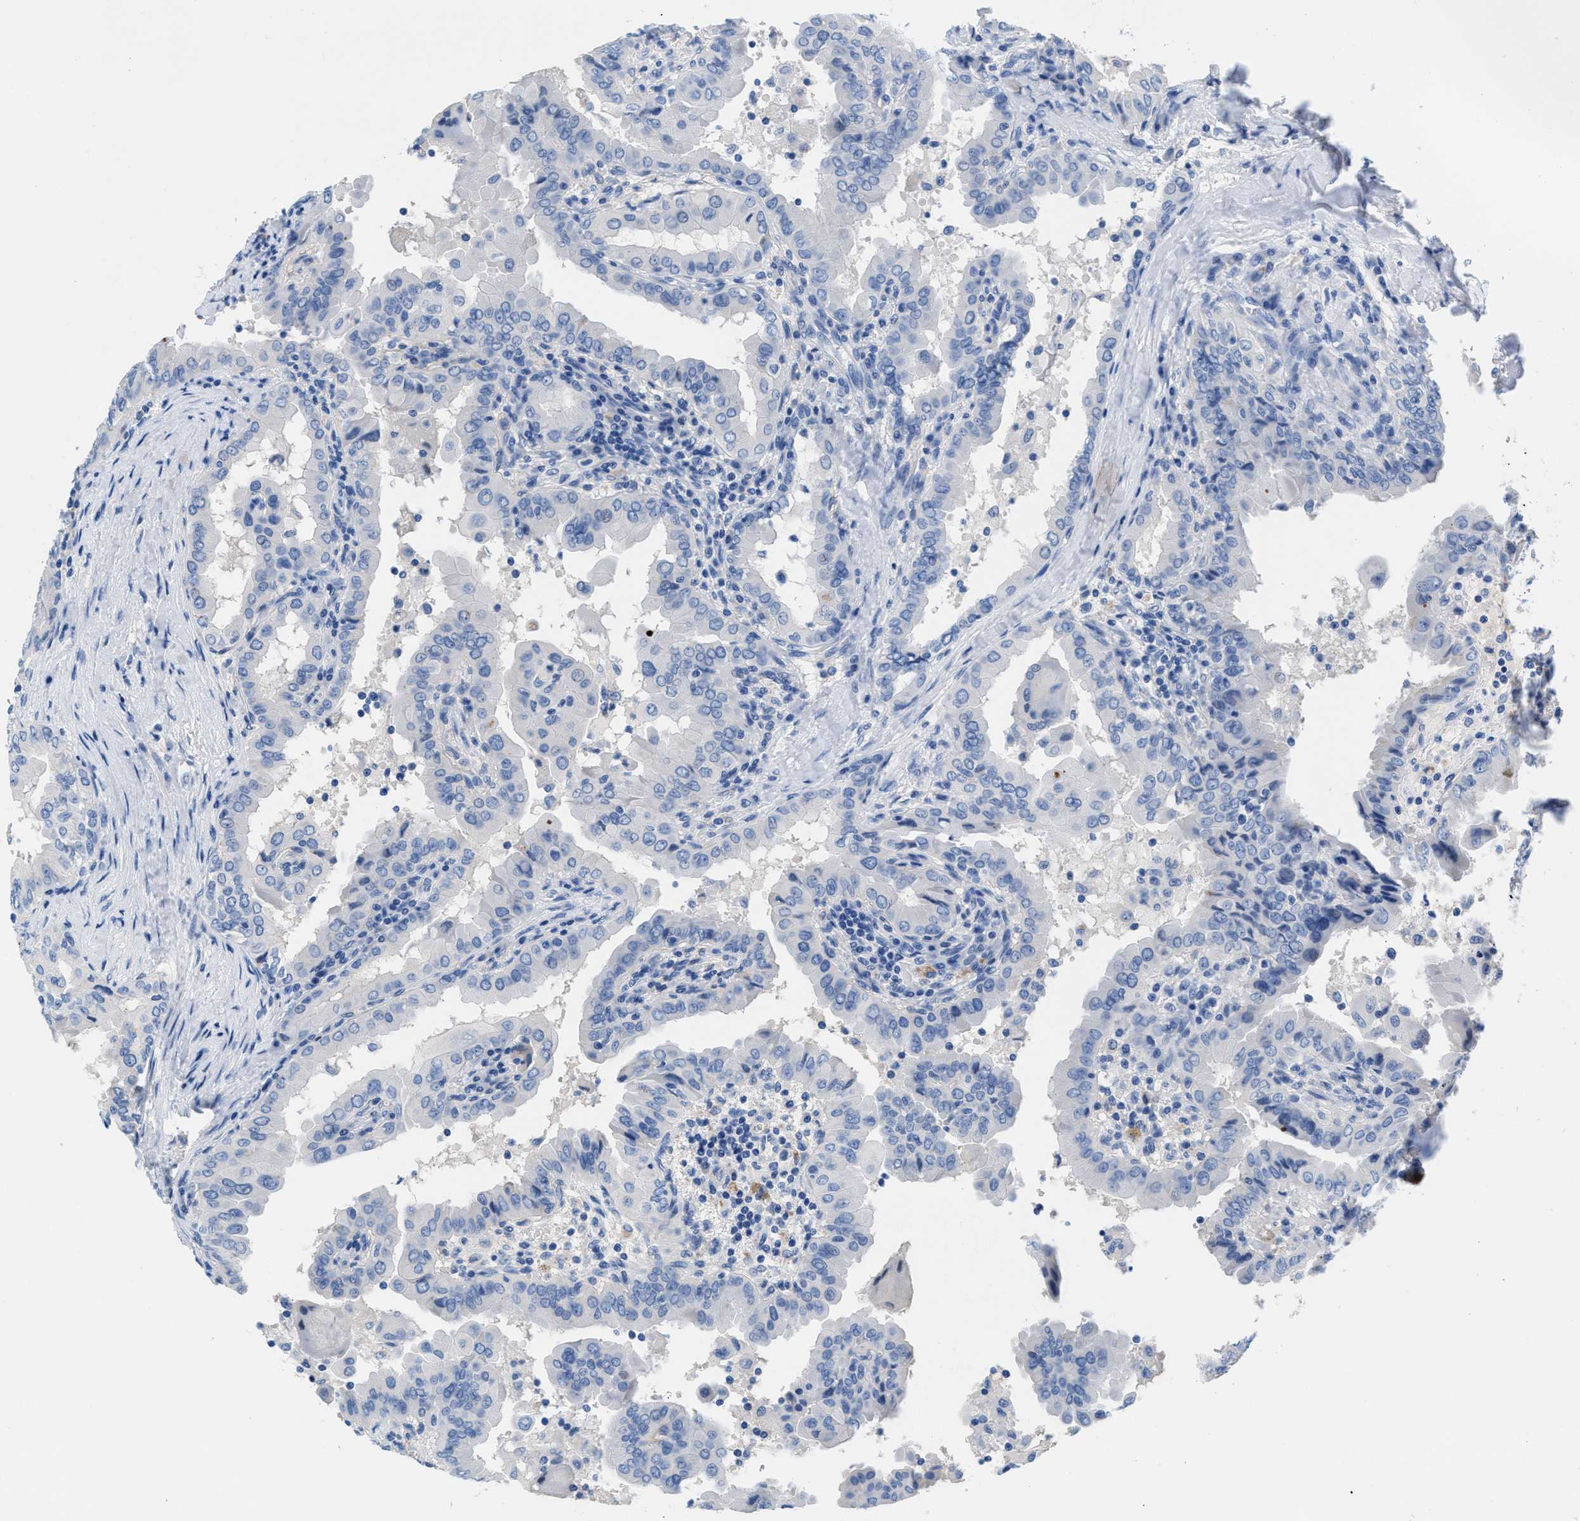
{"staining": {"intensity": "negative", "quantity": "none", "location": "none"}, "tissue": "thyroid cancer", "cell_type": "Tumor cells", "image_type": "cancer", "snomed": [{"axis": "morphology", "description": "Papillary adenocarcinoma, NOS"}, {"axis": "topography", "description": "Thyroid gland"}], "caption": "Human thyroid cancer stained for a protein using IHC demonstrates no staining in tumor cells.", "gene": "SLFN13", "patient": {"sex": "male", "age": 33}}